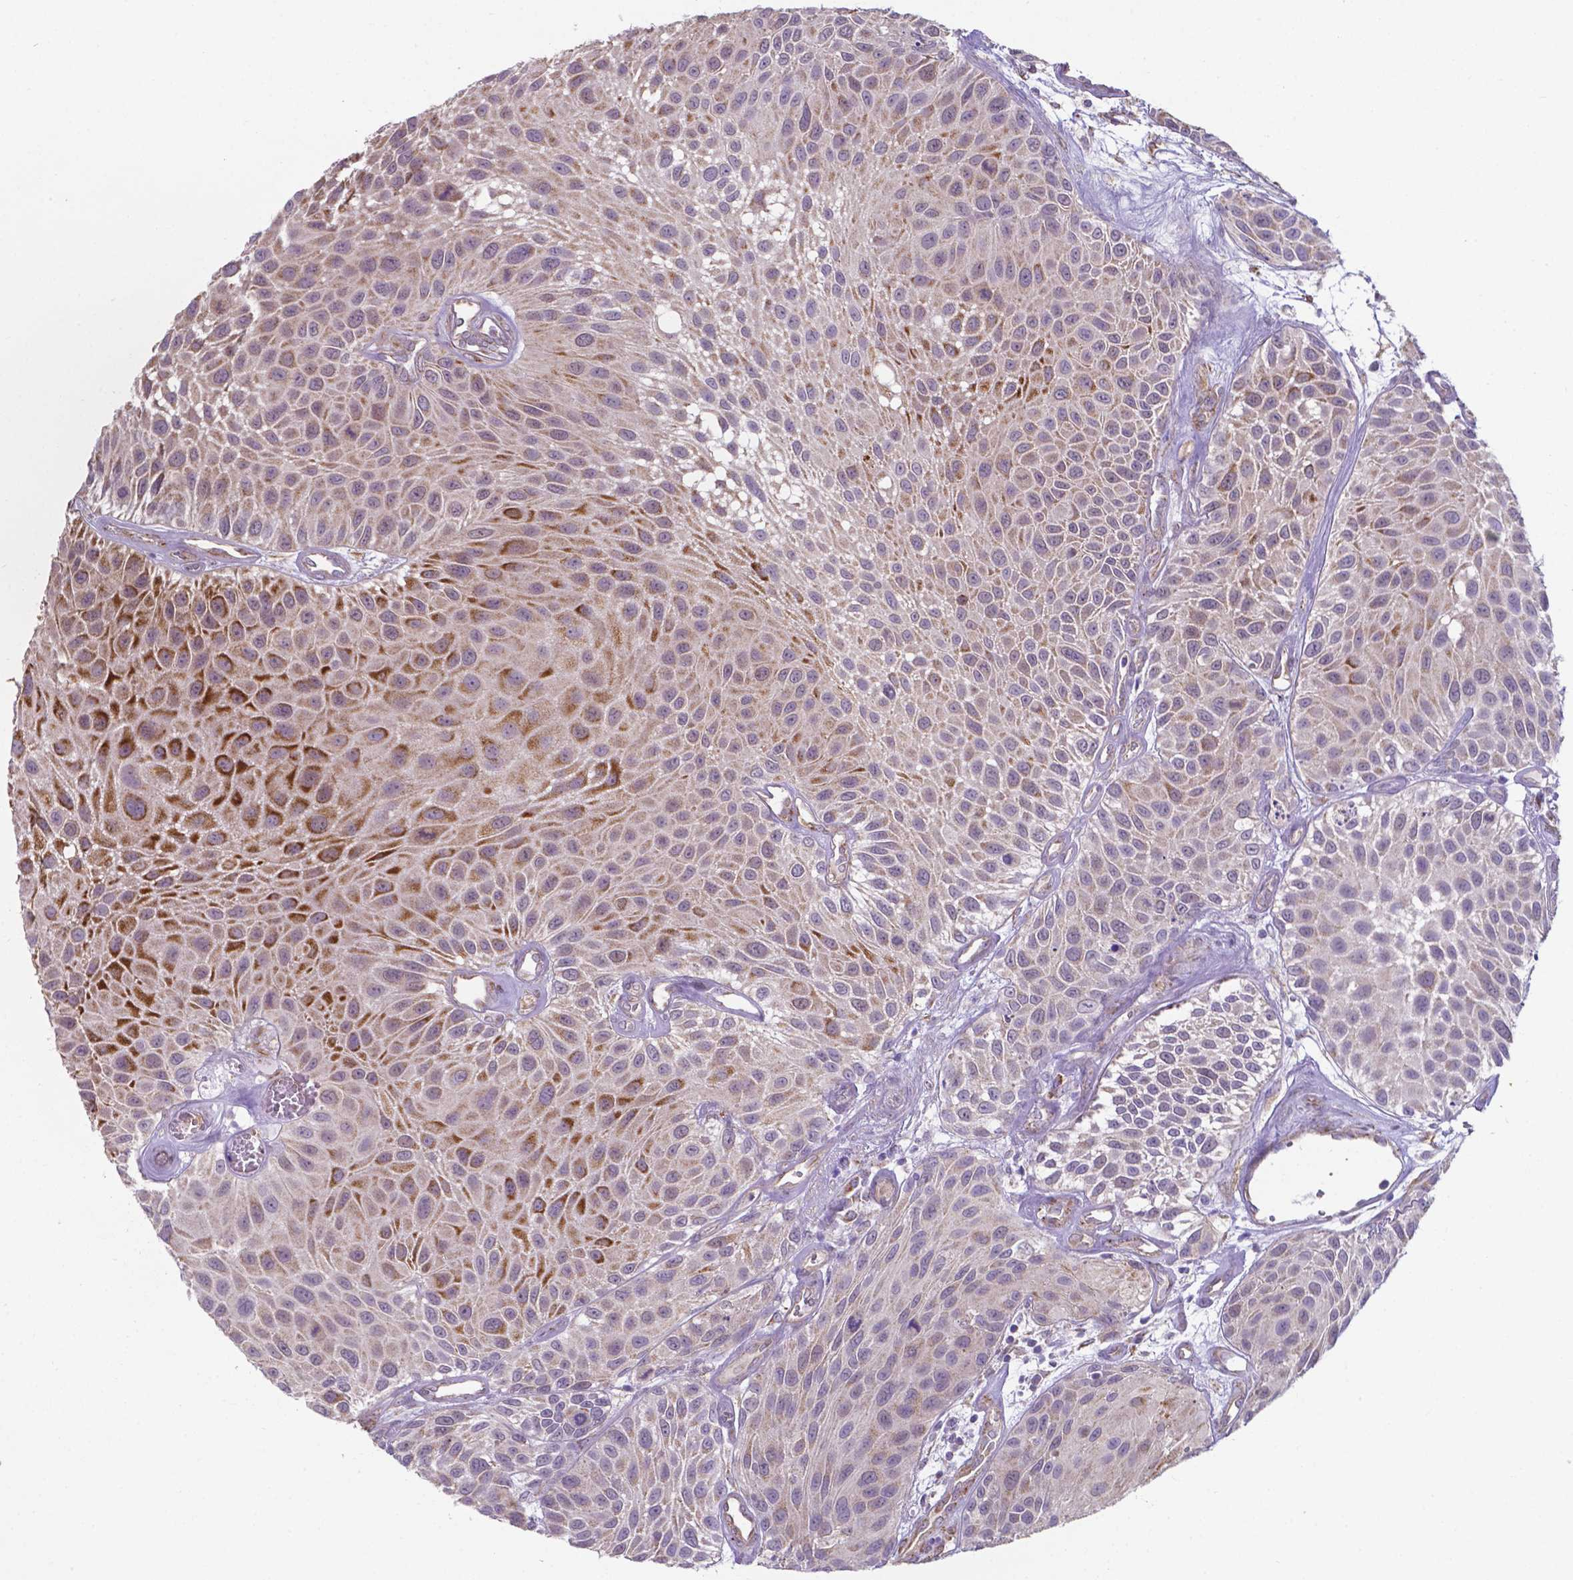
{"staining": {"intensity": "moderate", "quantity": "<25%", "location": "cytoplasmic/membranous"}, "tissue": "urothelial cancer", "cell_type": "Tumor cells", "image_type": "cancer", "snomed": [{"axis": "morphology", "description": "Urothelial carcinoma, Low grade"}, {"axis": "topography", "description": "Urinary bladder"}], "caption": "Urothelial cancer stained with DAB (3,3'-diaminobenzidine) immunohistochemistry (IHC) exhibits low levels of moderate cytoplasmic/membranous expression in about <25% of tumor cells.", "gene": "FAM114A1", "patient": {"sex": "female", "age": 87}}